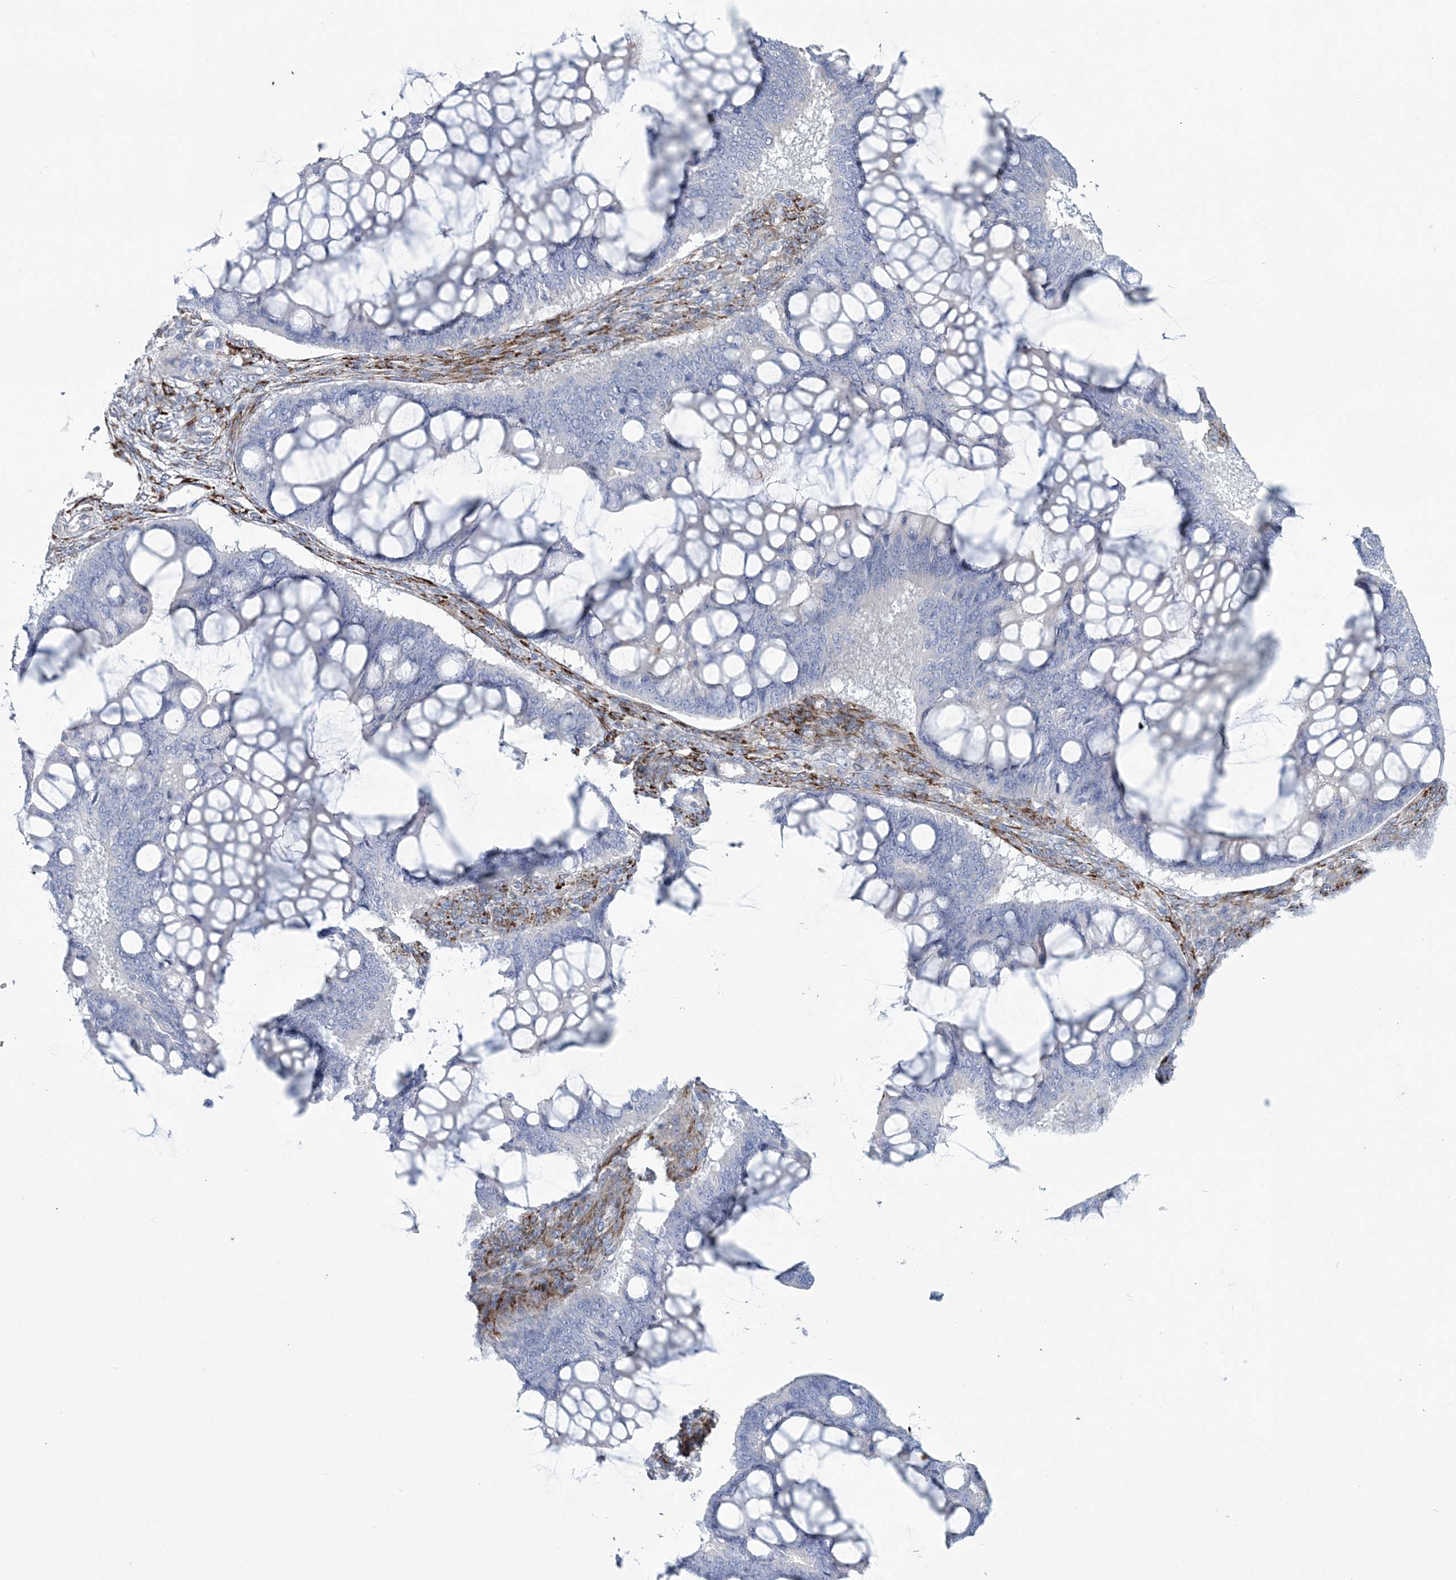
{"staining": {"intensity": "negative", "quantity": "none", "location": "none"}, "tissue": "ovarian cancer", "cell_type": "Tumor cells", "image_type": "cancer", "snomed": [{"axis": "morphology", "description": "Cystadenocarcinoma, mucinous, NOS"}, {"axis": "topography", "description": "Ovary"}], "caption": "Immunohistochemistry image of neoplastic tissue: ovarian mucinous cystadenocarcinoma stained with DAB demonstrates no significant protein expression in tumor cells.", "gene": "RAB11FIP5", "patient": {"sex": "female", "age": 73}}